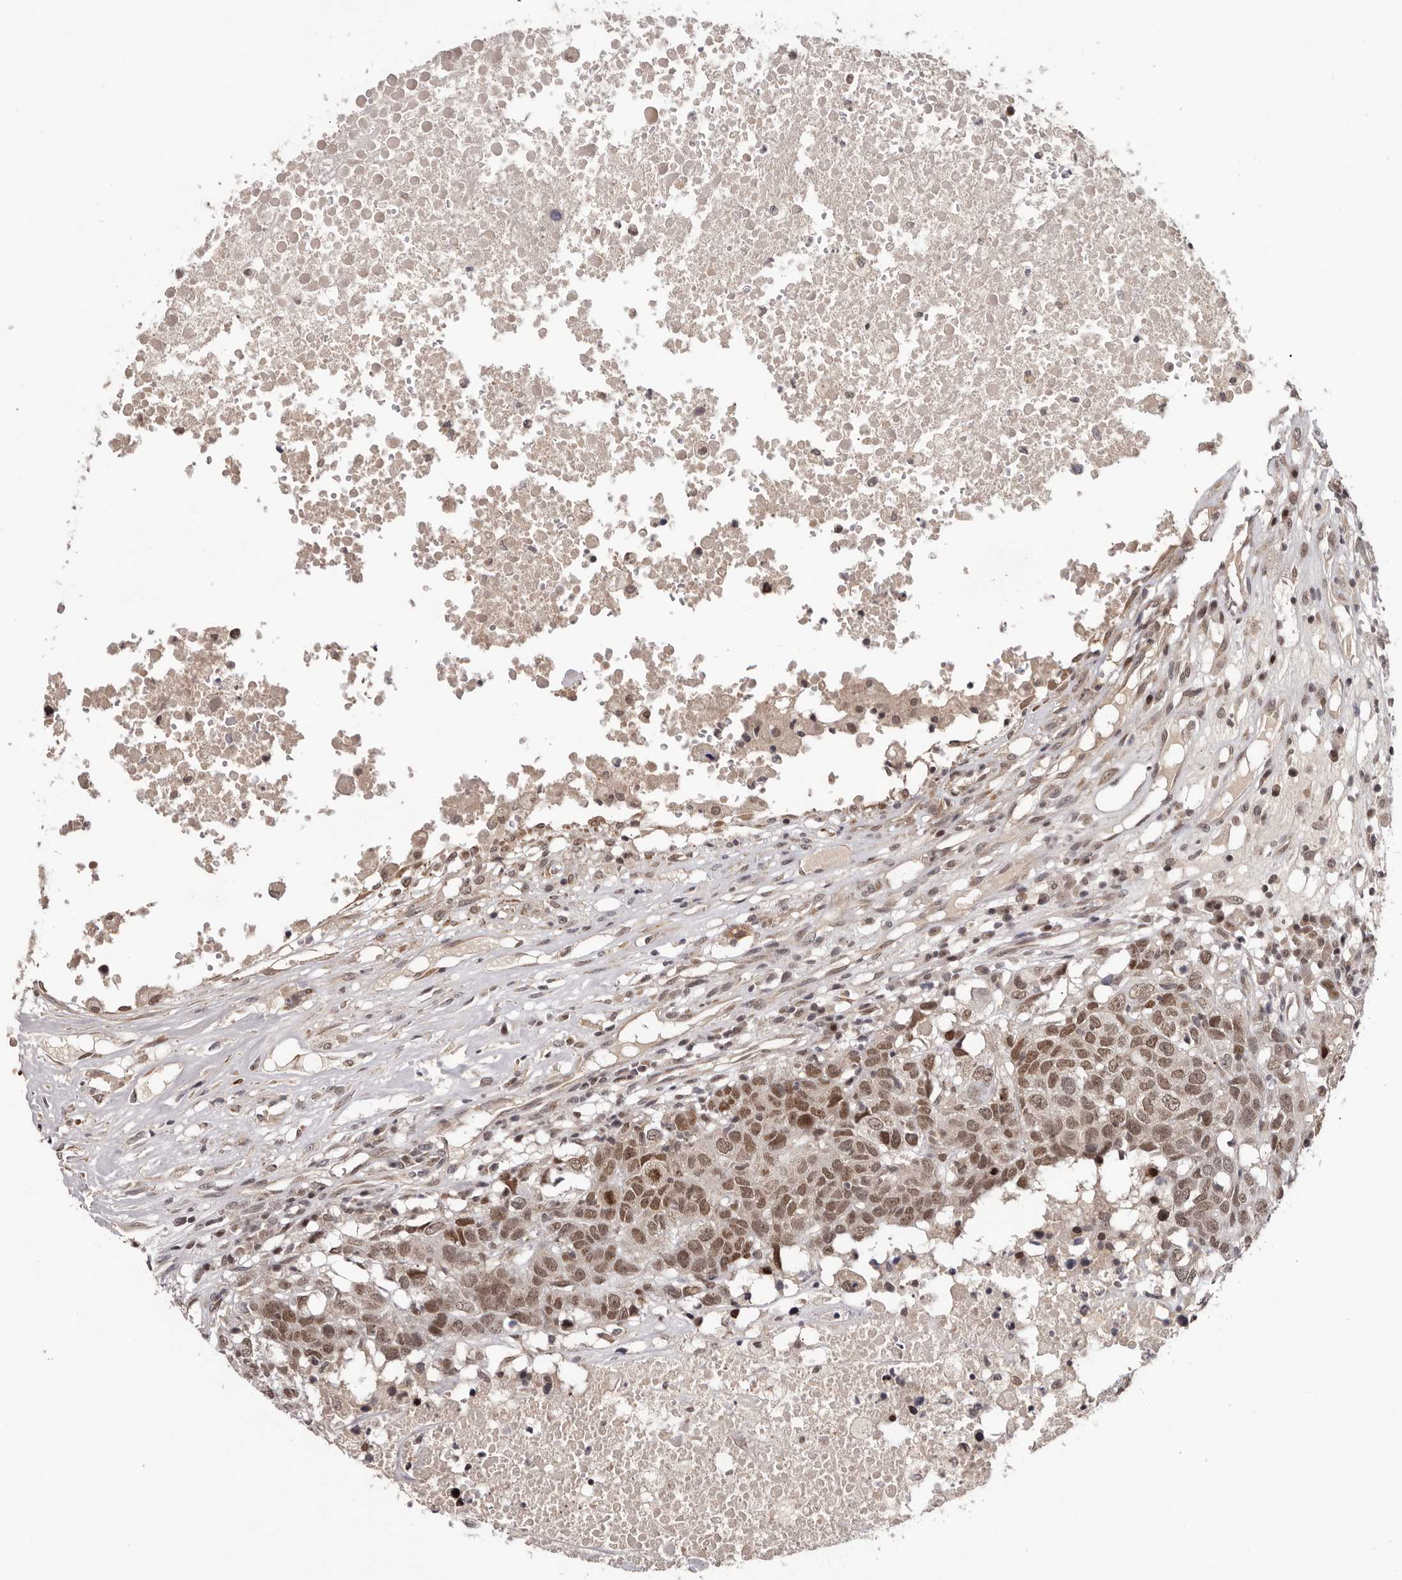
{"staining": {"intensity": "moderate", "quantity": ">75%", "location": "nuclear"}, "tissue": "head and neck cancer", "cell_type": "Tumor cells", "image_type": "cancer", "snomed": [{"axis": "morphology", "description": "Squamous cell carcinoma, NOS"}, {"axis": "topography", "description": "Head-Neck"}], "caption": "Moderate nuclear positivity for a protein is appreciated in approximately >75% of tumor cells of squamous cell carcinoma (head and neck) using immunohistochemistry (IHC).", "gene": "TBX5", "patient": {"sex": "male", "age": 66}}